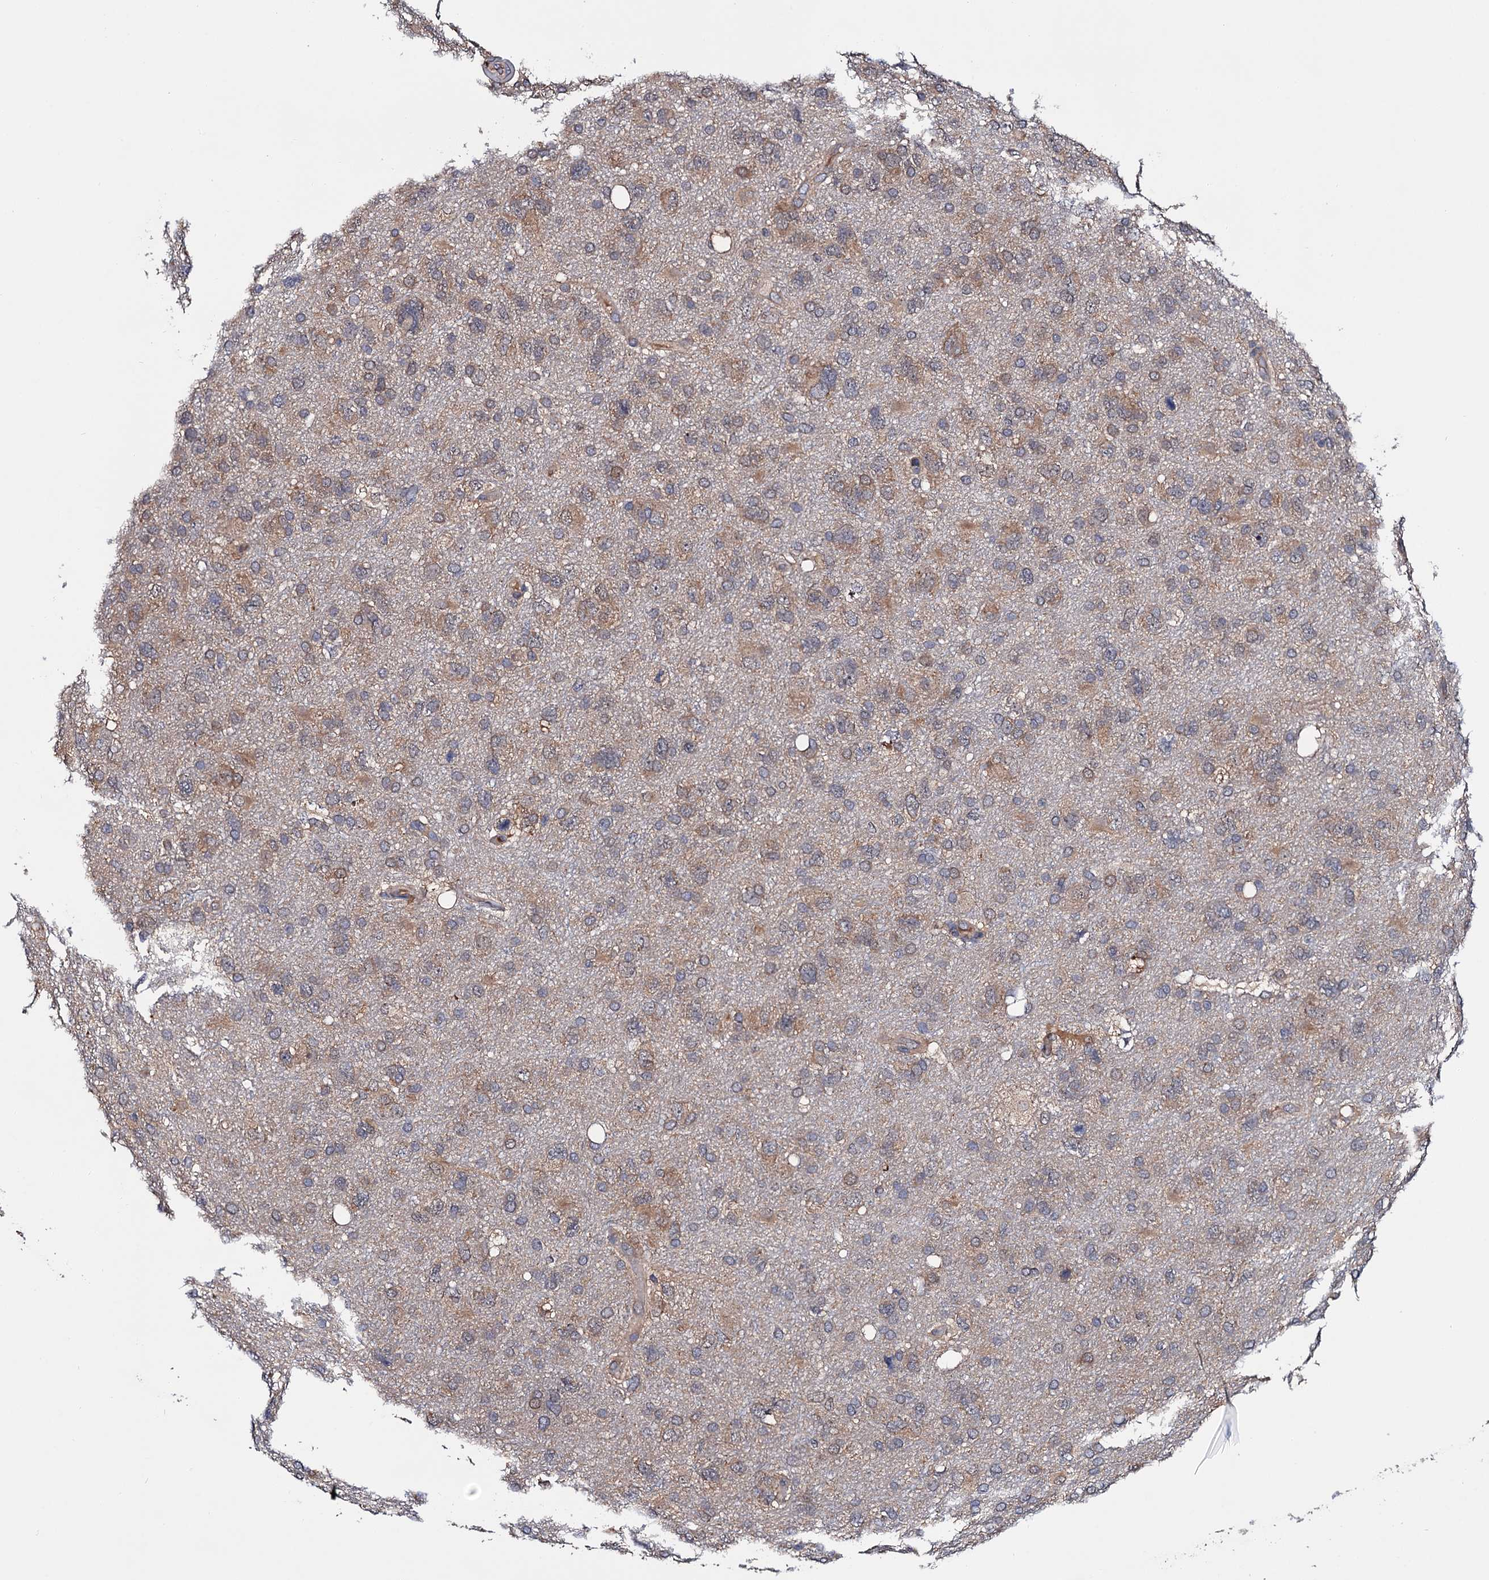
{"staining": {"intensity": "weak", "quantity": "<25%", "location": "cytoplasmic/membranous"}, "tissue": "glioma", "cell_type": "Tumor cells", "image_type": "cancer", "snomed": [{"axis": "morphology", "description": "Glioma, malignant, High grade"}, {"axis": "topography", "description": "Brain"}], "caption": "There is no significant positivity in tumor cells of glioma. The staining was performed using DAB to visualize the protein expression in brown, while the nuclei were stained in blue with hematoxylin (Magnification: 20x).", "gene": "TRMT112", "patient": {"sex": "male", "age": 61}}